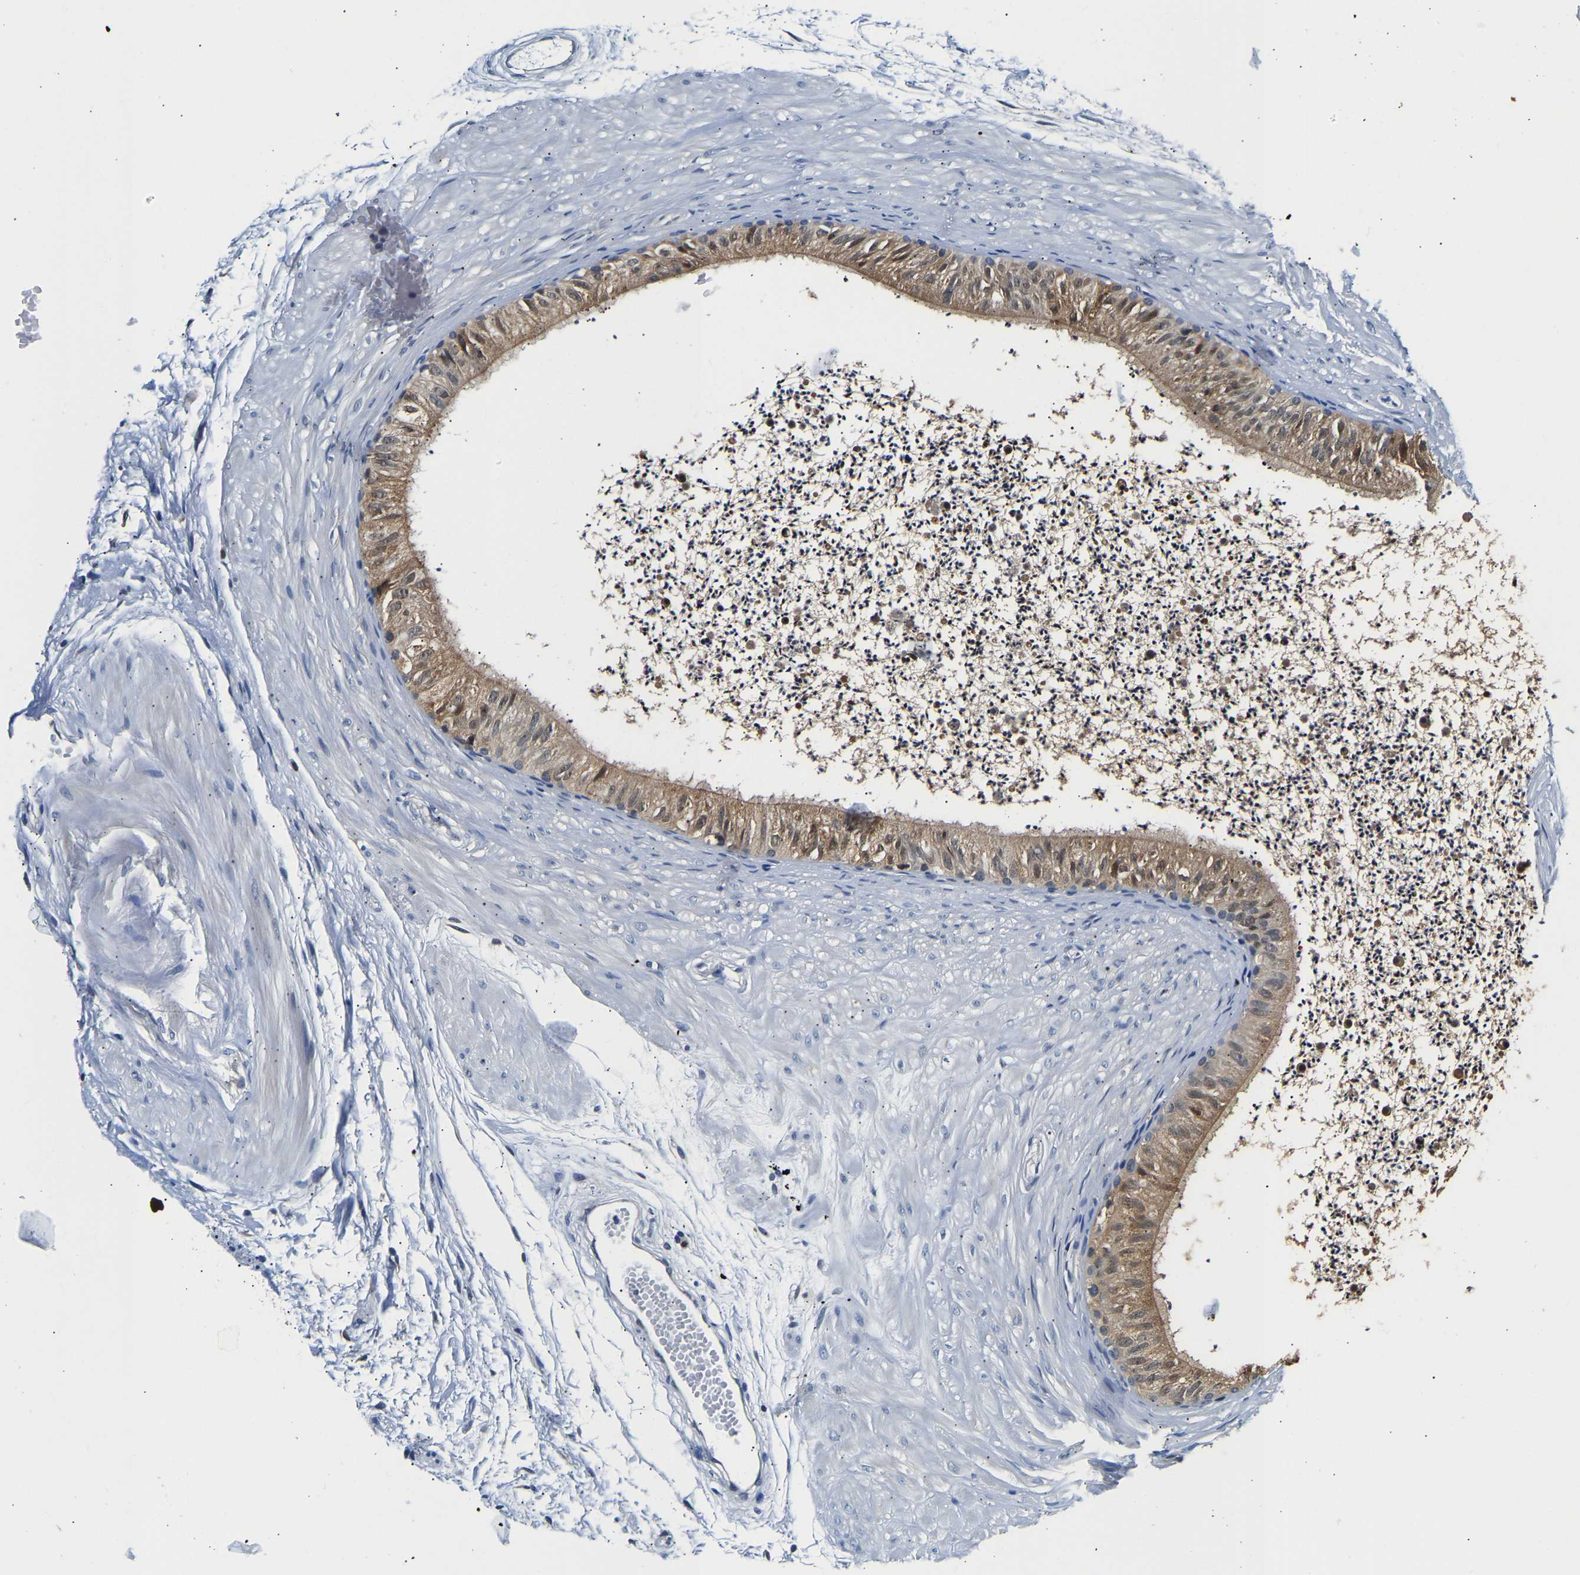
{"staining": {"intensity": "moderate", "quantity": "25%-75%", "location": "cytoplasmic/membranous"}, "tissue": "epididymis", "cell_type": "Glandular cells", "image_type": "normal", "snomed": [{"axis": "morphology", "description": "Normal tissue, NOS"}, {"axis": "topography", "description": "Epididymis"}], "caption": "DAB immunohistochemical staining of normal epididymis demonstrates moderate cytoplasmic/membranous protein positivity in approximately 25%-75% of glandular cells. (DAB (3,3'-diaminobenzidine) IHC with brightfield microscopy, high magnification).", "gene": "UCHL3", "patient": {"sex": "male", "age": 56}}